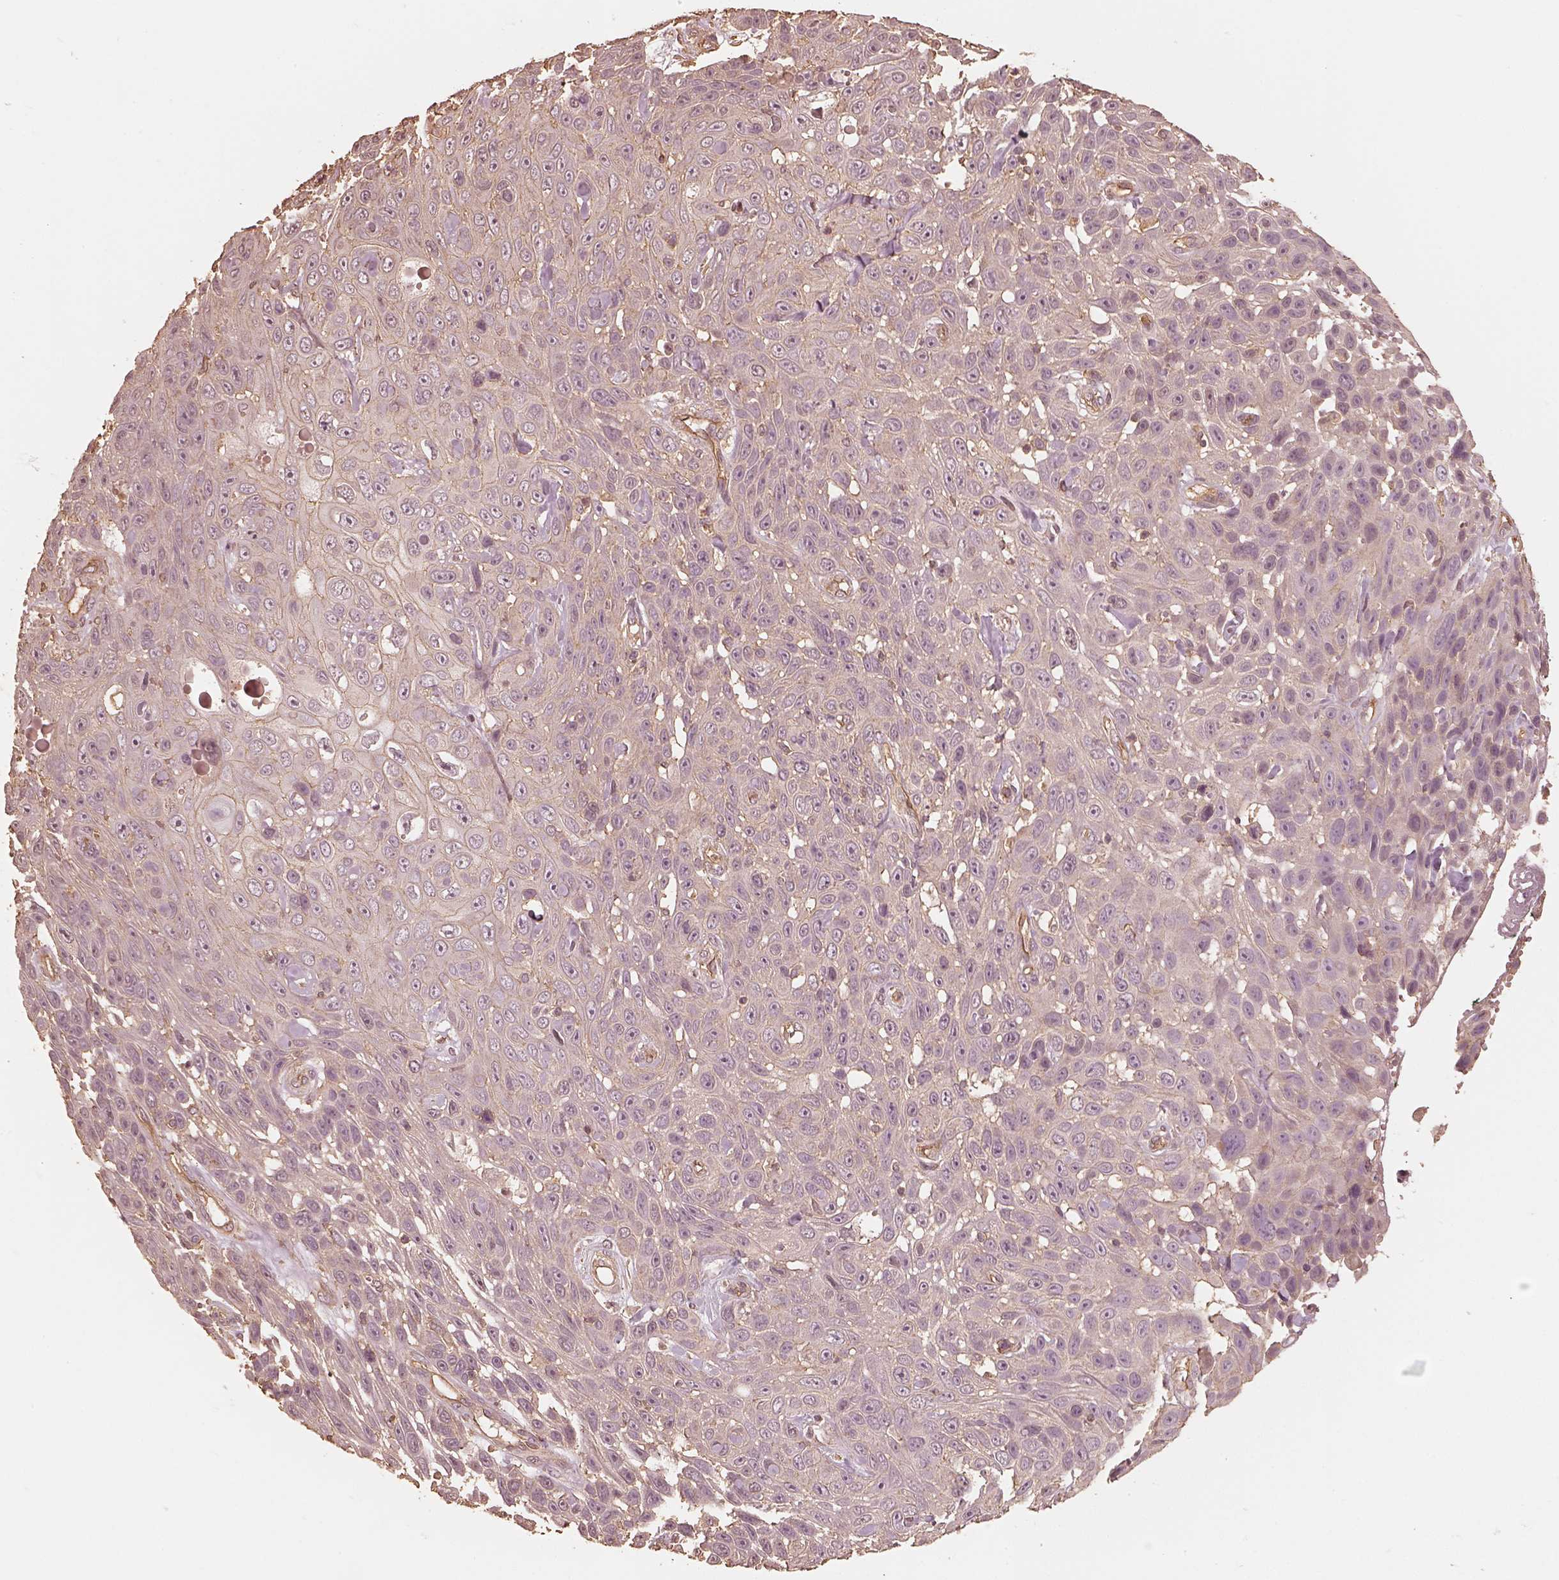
{"staining": {"intensity": "negative", "quantity": "none", "location": "none"}, "tissue": "skin cancer", "cell_type": "Tumor cells", "image_type": "cancer", "snomed": [{"axis": "morphology", "description": "Squamous cell carcinoma, NOS"}, {"axis": "topography", "description": "Skin"}], "caption": "The photomicrograph reveals no significant staining in tumor cells of squamous cell carcinoma (skin).", "gene": "WDR7", "patient": {"sex": "male", "age": 82}}